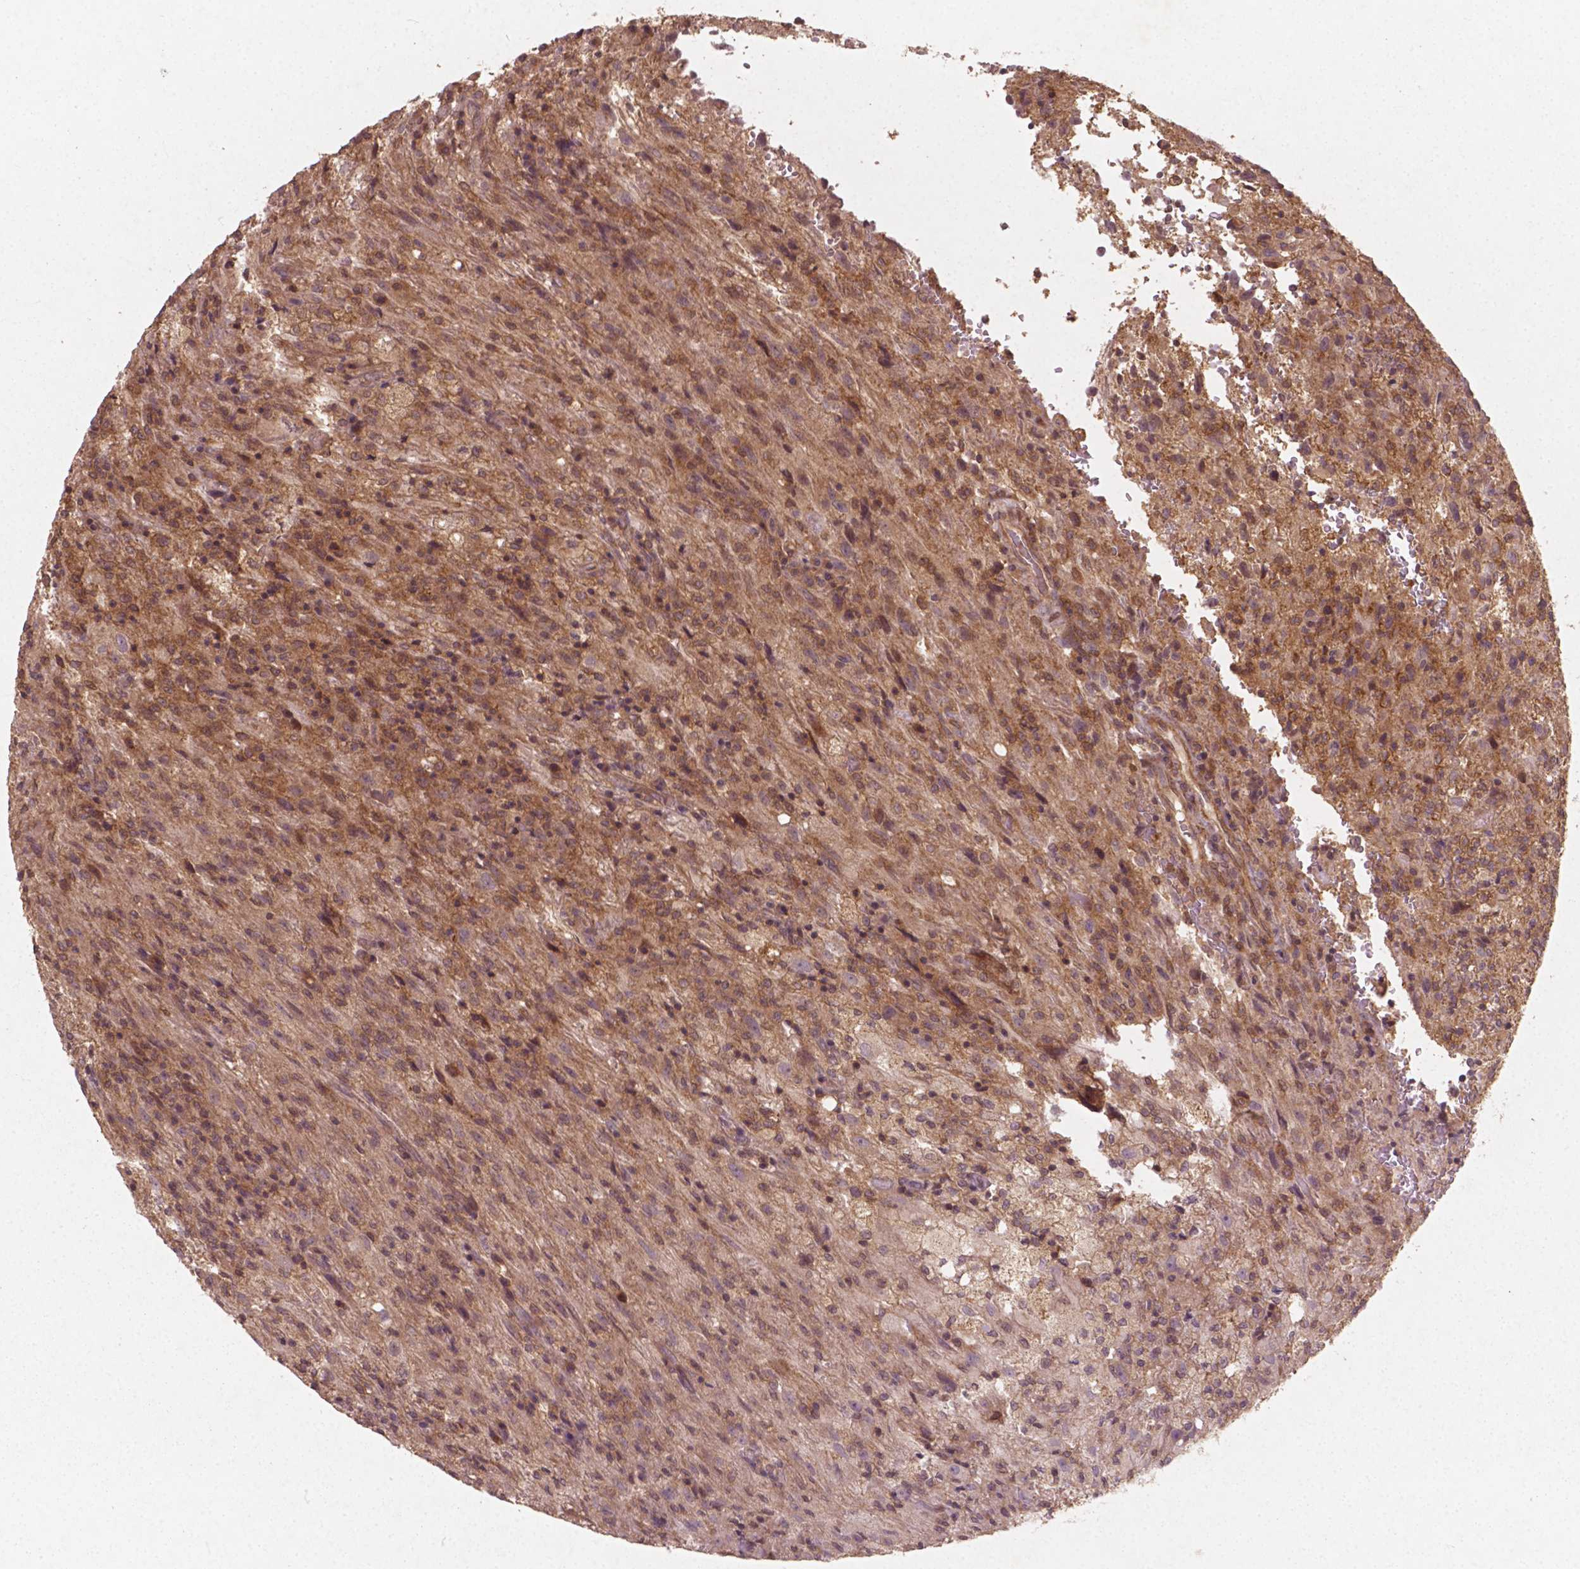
{"staining": {"intensity": "moderate", "quantity": ">75%", "location": "cytoplasmic/membranous"}, "tissue": "glioma", "cell_type": "Tumor cells", "image_type": "cancer", "snomed": [{"axis": "morphology", "description": "Glioma, malignant, High grade"}, {"axis": "topography", "description": "Brain"}], "caption": "Immunohistochemistry (IHC) image of neoplastic tissue: human malignant high-grade glioma stained using IHC demonstrates medium levels of moderate protein expression localized specifically in the cytoplasmic/membranous of tumor cells, appearing as a cytoplasmic/membranous brown color.", "gene": "CYFIP2", "patient": {"sex": "male", "age": 68}}